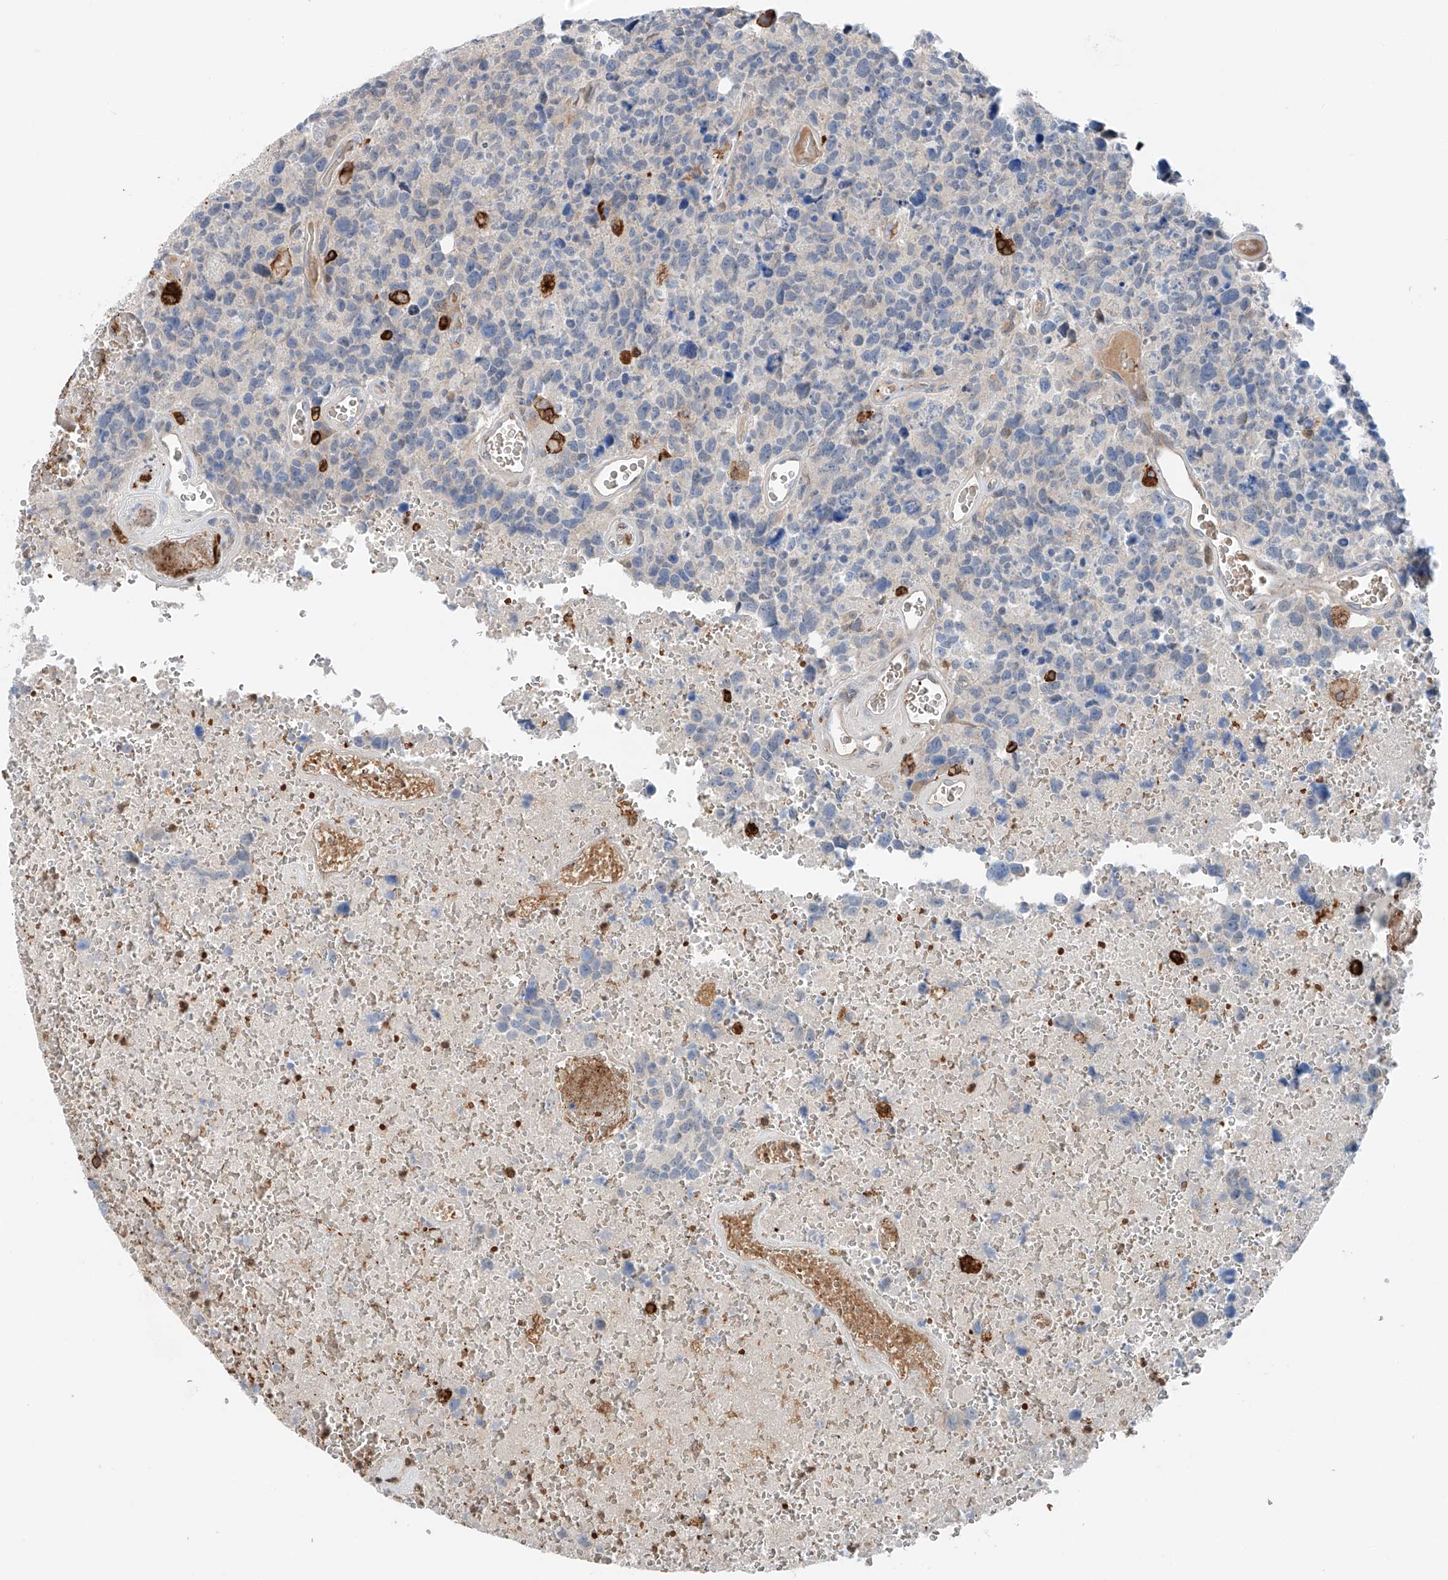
{"staining": {"intensity": "negative", "quantity": "none", "location": "none"}, "tissue": "glioma", "cell_type": "Tumor cells", "image_type": "cancer", "snomed": [{"axis": "morphology", "description": "Glioma, malignant, High grade"}, {"axis": "topography", "description": "Brain"}], "caption": "Glioma stained for a protein using immunohistochemistry (IHC) exhibits no staining tumor cells.", "gene": "TBXAS1", "patient": {"sex": "male", "age": 69}}